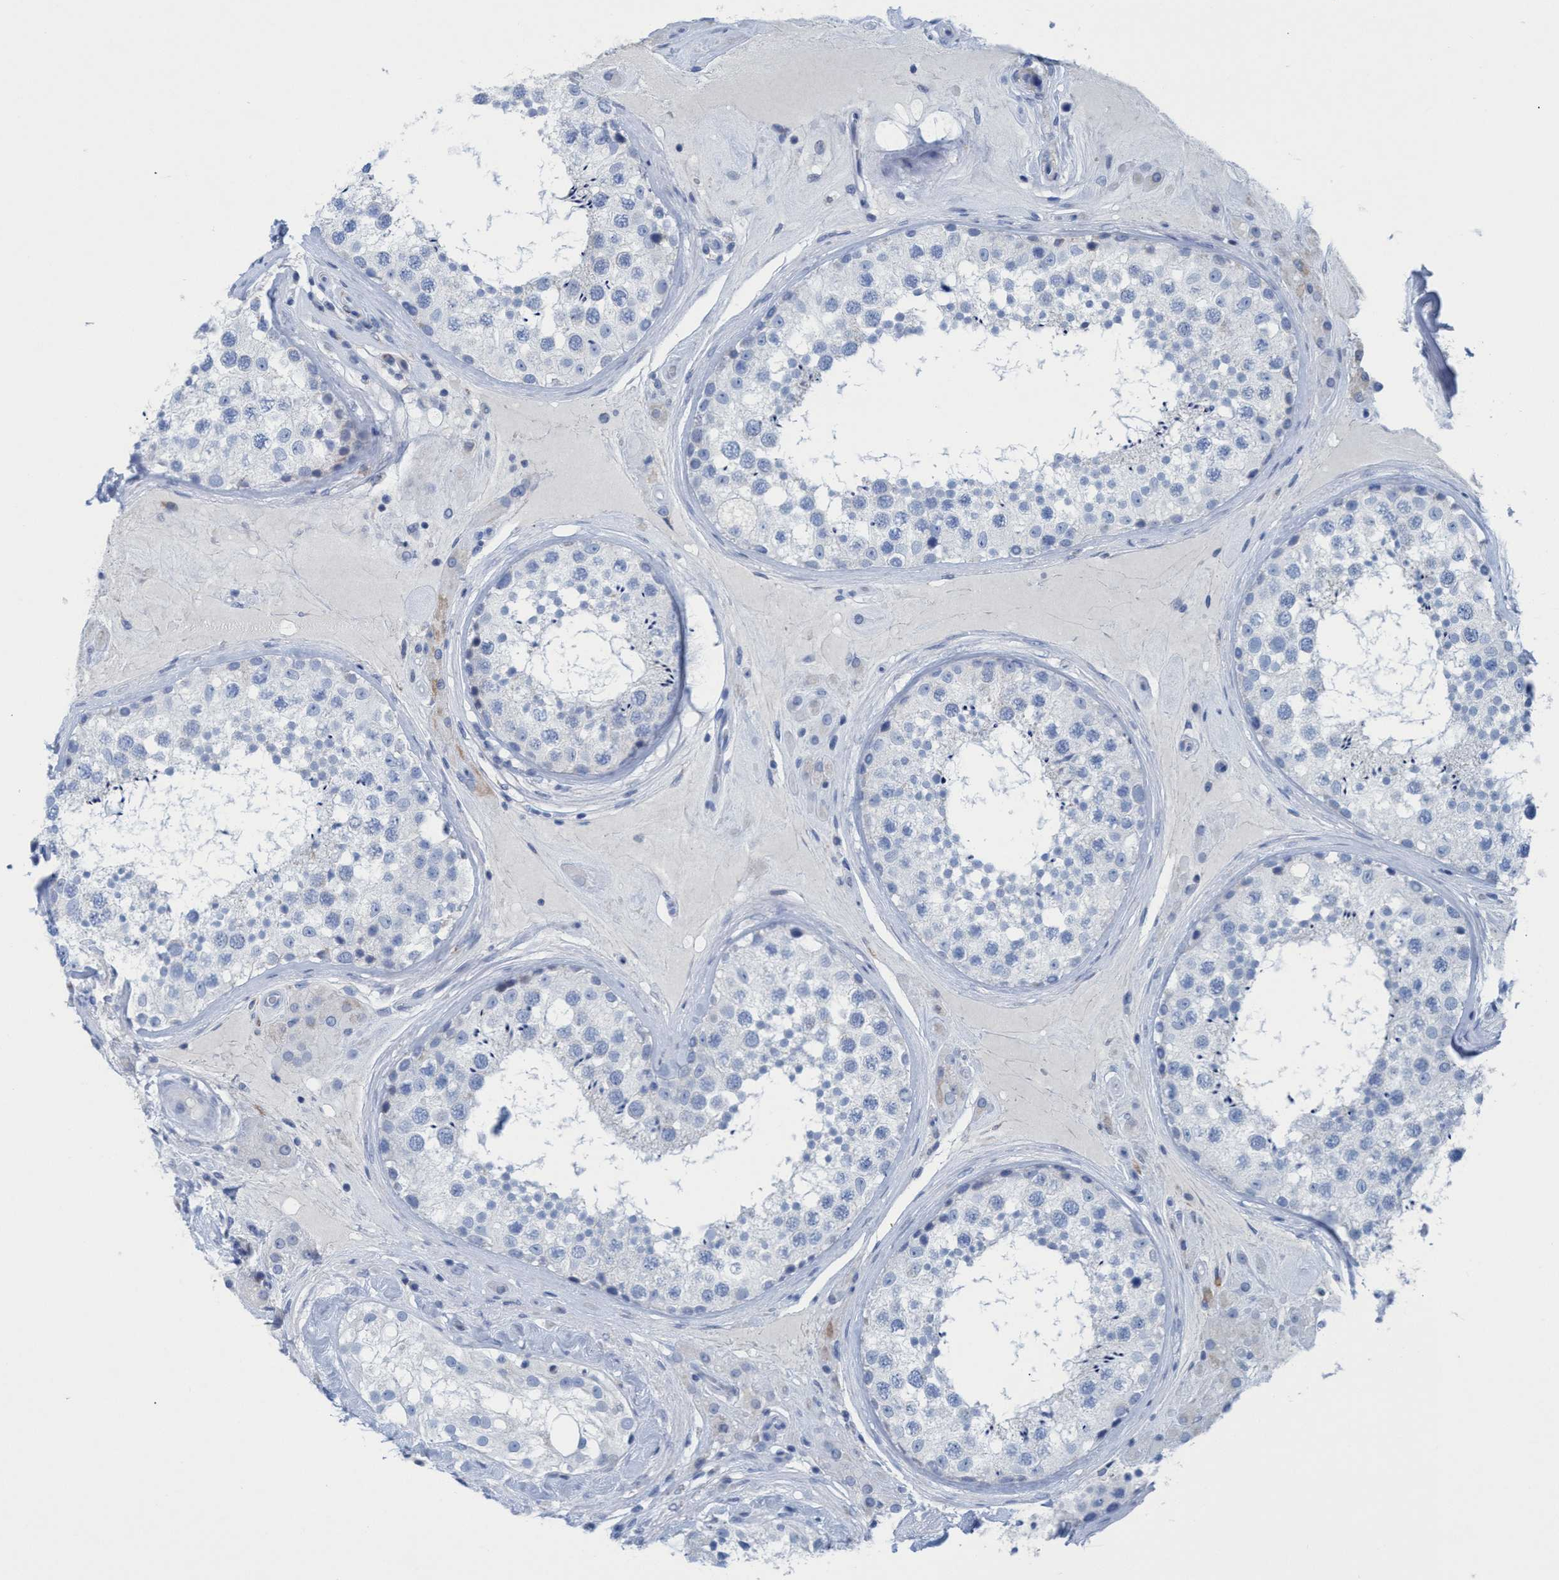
{"staining": {"intensity": "negative", "quantity": "none", "location": "none"}, "tissue": "testis", "cell_type": "Cells in seminiferous ducts", "image_type": "normal", "snomed": [{"axis": "morphology", "description": "Normal tissue, NOS"}, {"axis": "topography", "description": "Testis"}], "caption": "This histopathology image is of unremarkable testis stained with immunohistochemistry (IHC) to label a protein in brown with the nuclei are counter-stained blue. There is no positivity in cells in seminiferous ducts. Nuclei are stained in blue.", "gene": "GGA3", "patient": {"sex": "male", "age": 46}}